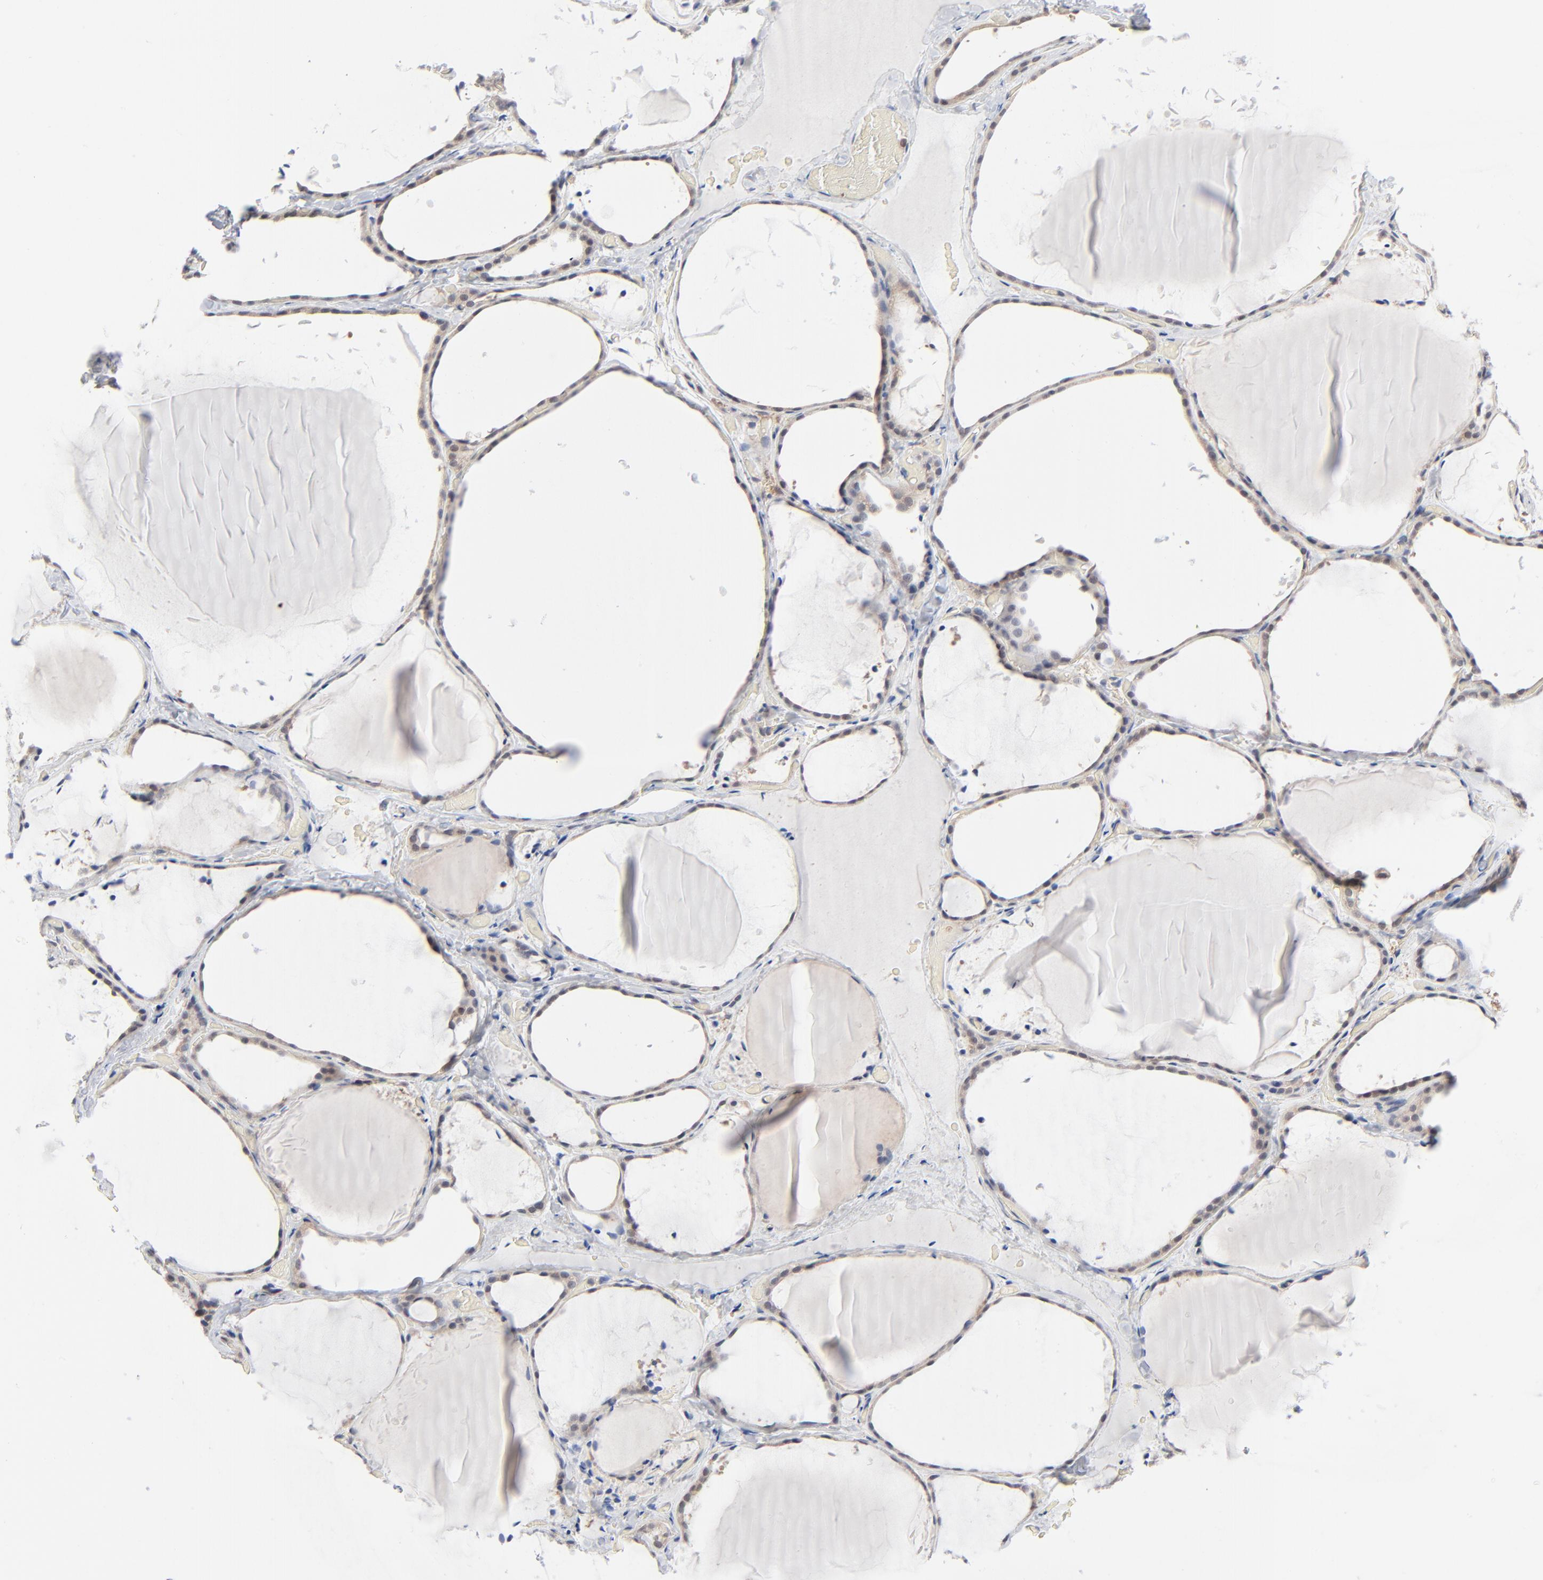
{"staining": {"intensity": "weak", "quantity": "<25%", "location": "cytoplasmic/membranous"}, "tissue": "thyroid gland", "cell_type": "Glandular cells", "image_type": "normal", "snomed": [{"axis": "morphology", "description": "Normal tissue, NOS"}, {"axis": "topography", "description": "Thyroid gland"}], "caption": "IHC micrograph of unremarkable thyroid gland: thyroid gland stained with DAB exhibits no significant protein staining in glandular cells.", "gene": "RPS6KB1", "patient": {"sex": "female", "age": 22}}